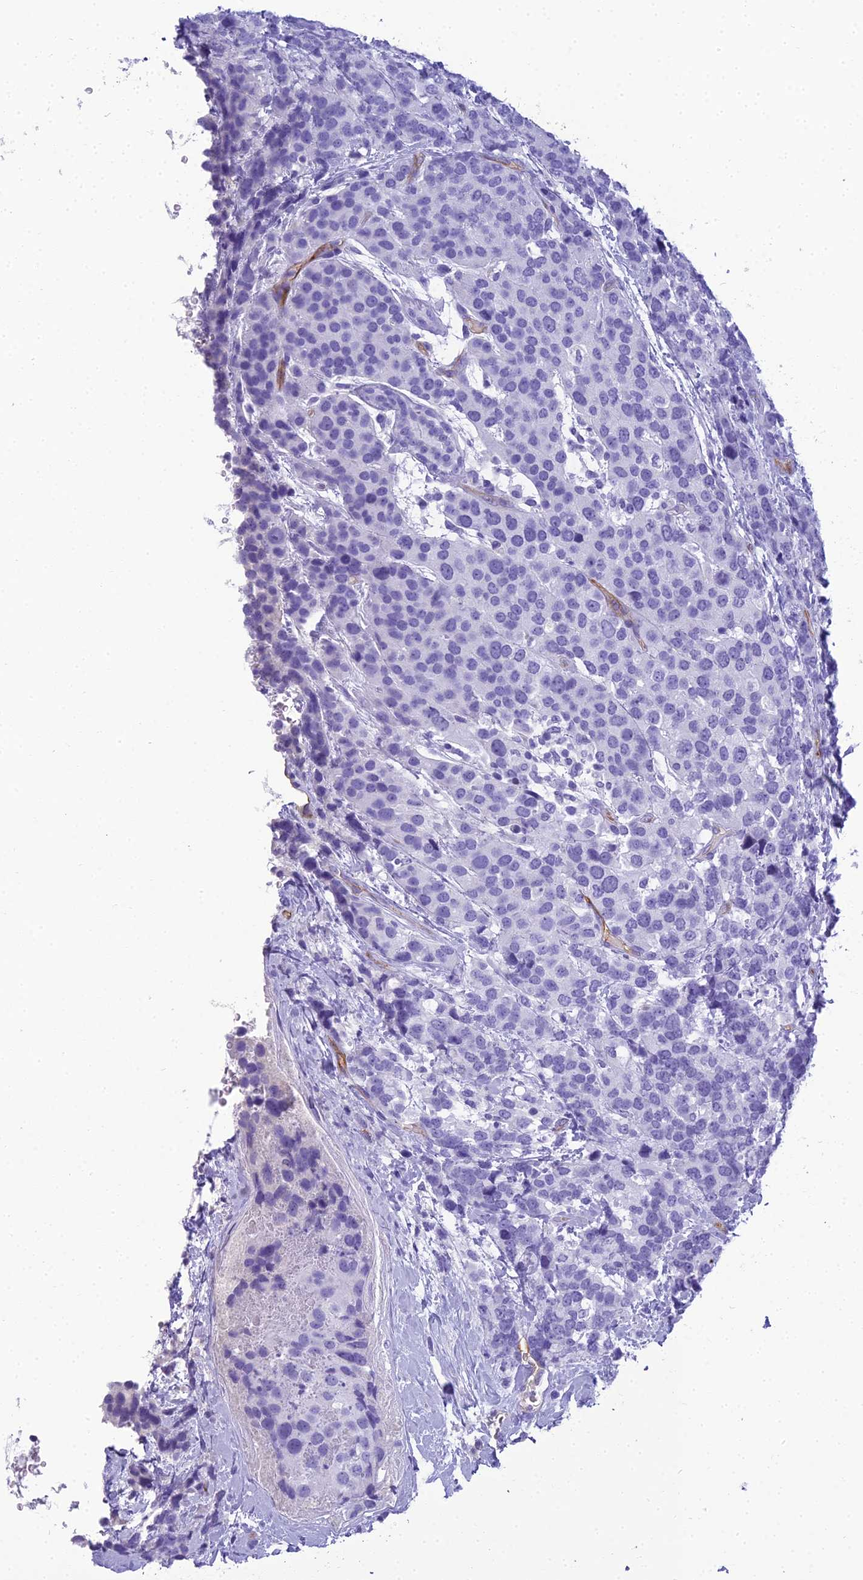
{"staining": {"intensity": "negative", "quantity": "none", "location": "none"}, "tissue": "breast cancer", "cell_type": "Tumor cells", "image_type": "cancer", "snomed": [{"axis": "morphology", "description": "Lobular carcinoma"}, {"axis": "topography", "description": "Breast"}], "caption": "Immunohistochemistry (IHC) photomicrograph of neoplastic tissue: breast lobular carcinoma stained with DAB (3,3'-diaminobenzidine) reveals no significant protein staining in tumor cells. (DAB IHC, high magnification).", "gene": "NINJ1", "patient": {"sex": "female", "age": 59}}